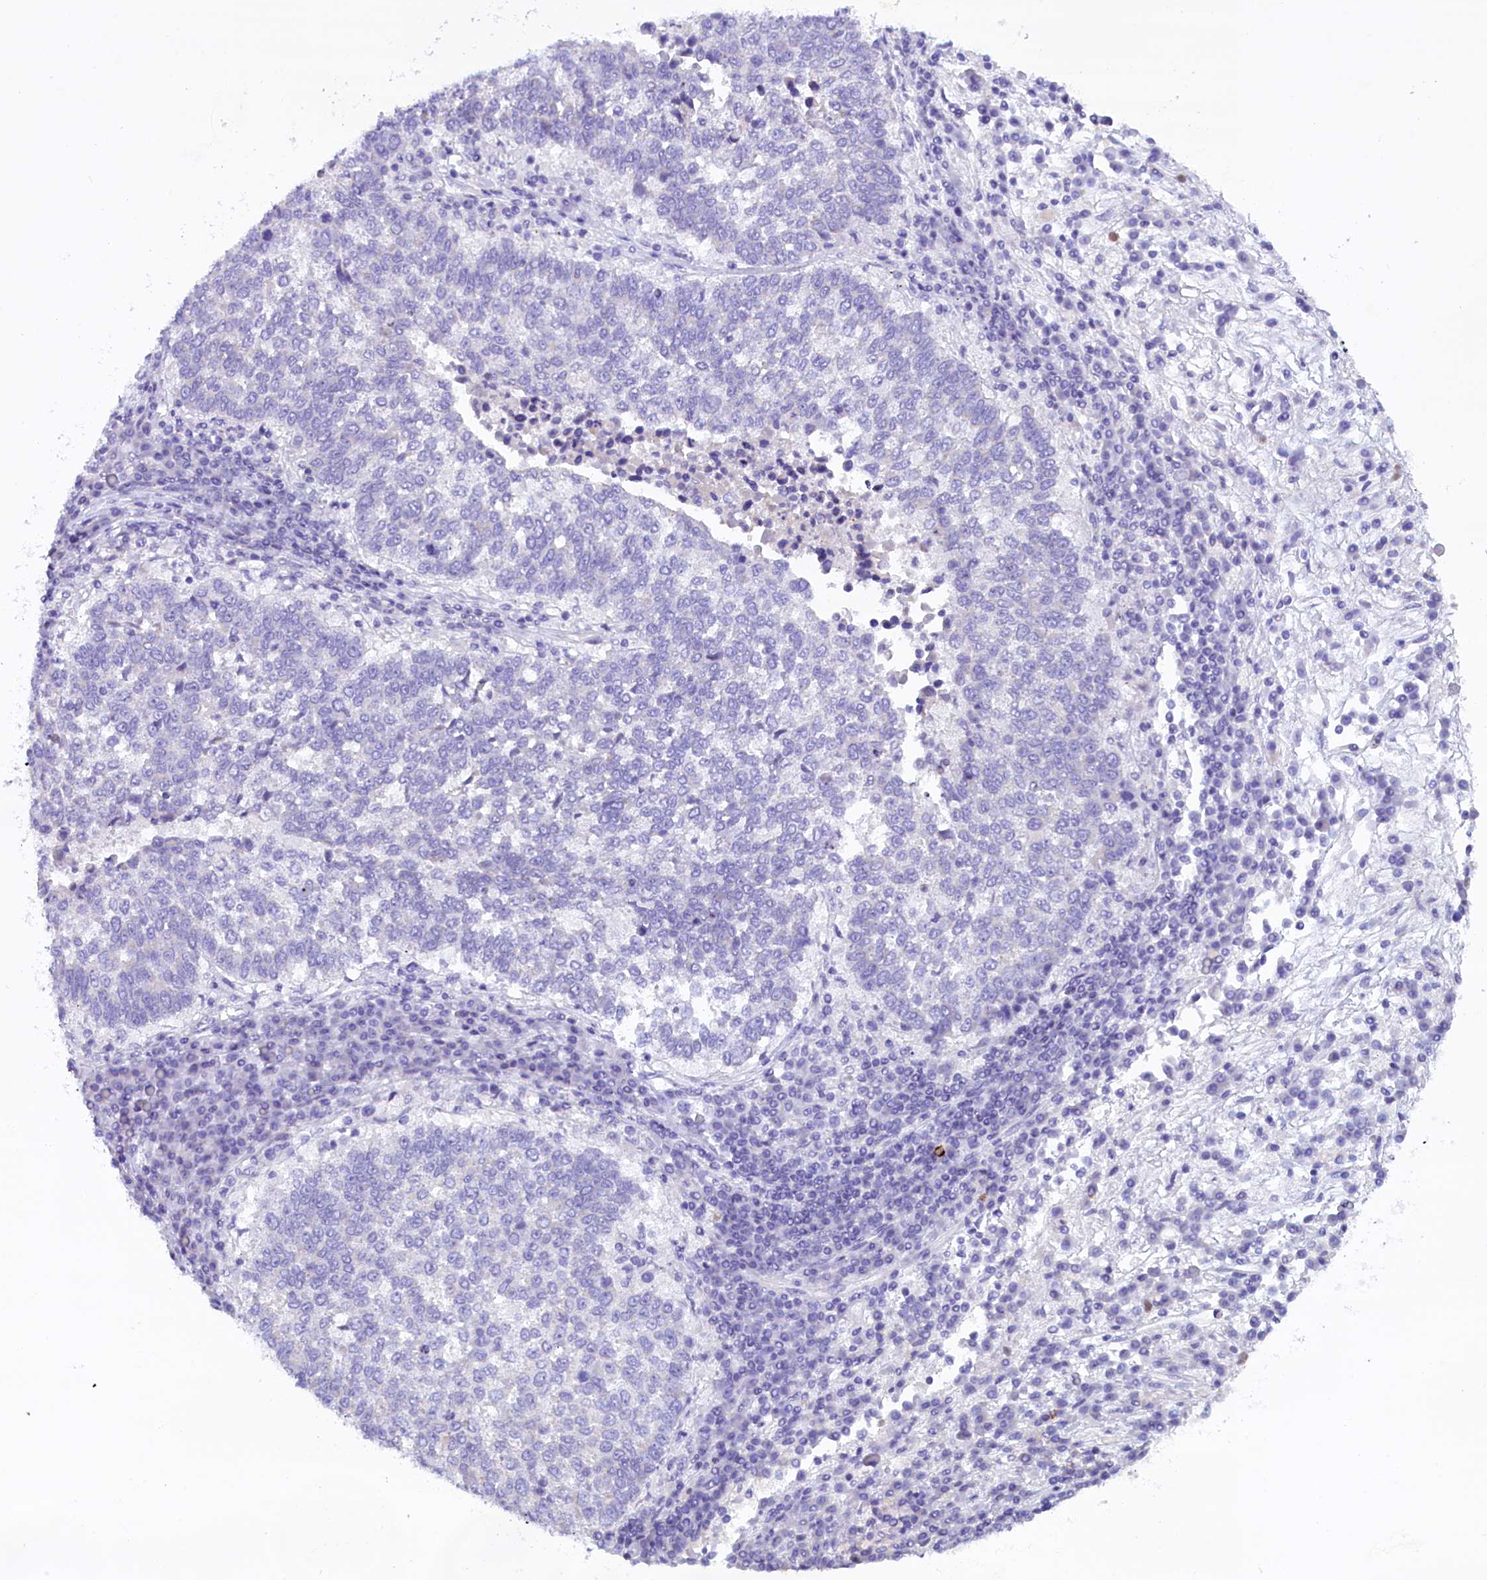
{"staining": {"intensity": "negative", "quantity": "none", "location": "none"}, "tissue": "lung cancer", "cell_type": "Tumor cells", "image_type": "cancer", "snomed": [{"axis": "morphology", "description": "Squamous cell carcinoma, NOS"}, {"axis": "topography", "description": "Lung"}], "caption": "Human lung squamous cell carcinoma stained for a protein using immunohistochemistry (IHC) demonstrates no positivity in tumor cells.", "gene": "RTTN", "patient": {"sex": "male", "age": 73}}